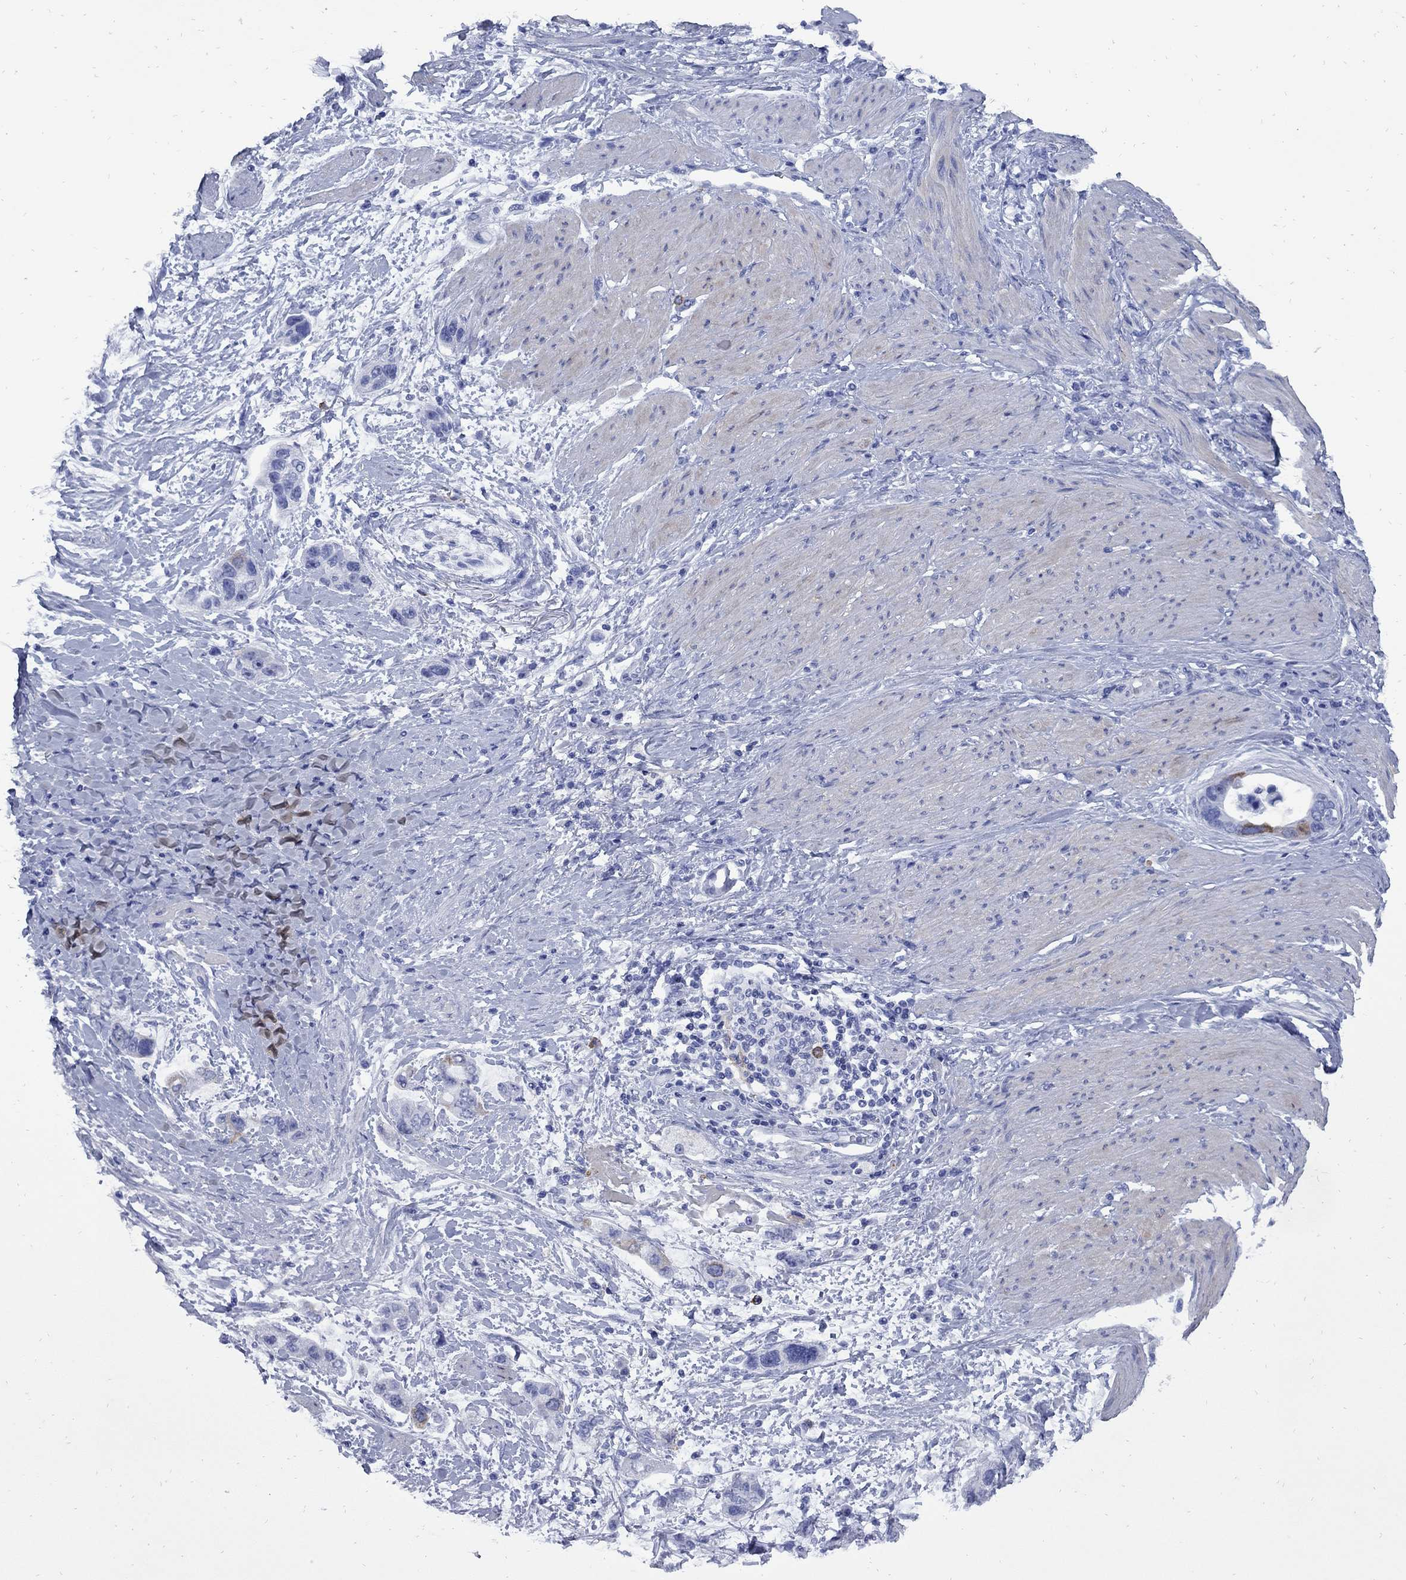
{"staining": {"intensity": "strong", "quantity": "25%-75%", "location": "cytoplasmic/membranous"}, "tissue": "stomach cancer", "cell_type": "Tumor cells", "image_type": "cancer", "snomed": [{"axis": "morphology", "description": "Adenocarcinoma, NOS"}, {"axis": "topography", "description": "Stomach, lower"}], "caption": "Stomach adenocarcinoma stained for a protein demonstrates strong cytoplasmic/membranous positivity in tumor cells.", "gene": "TACC3", "patient": {"sex": "female", "age": 93}}